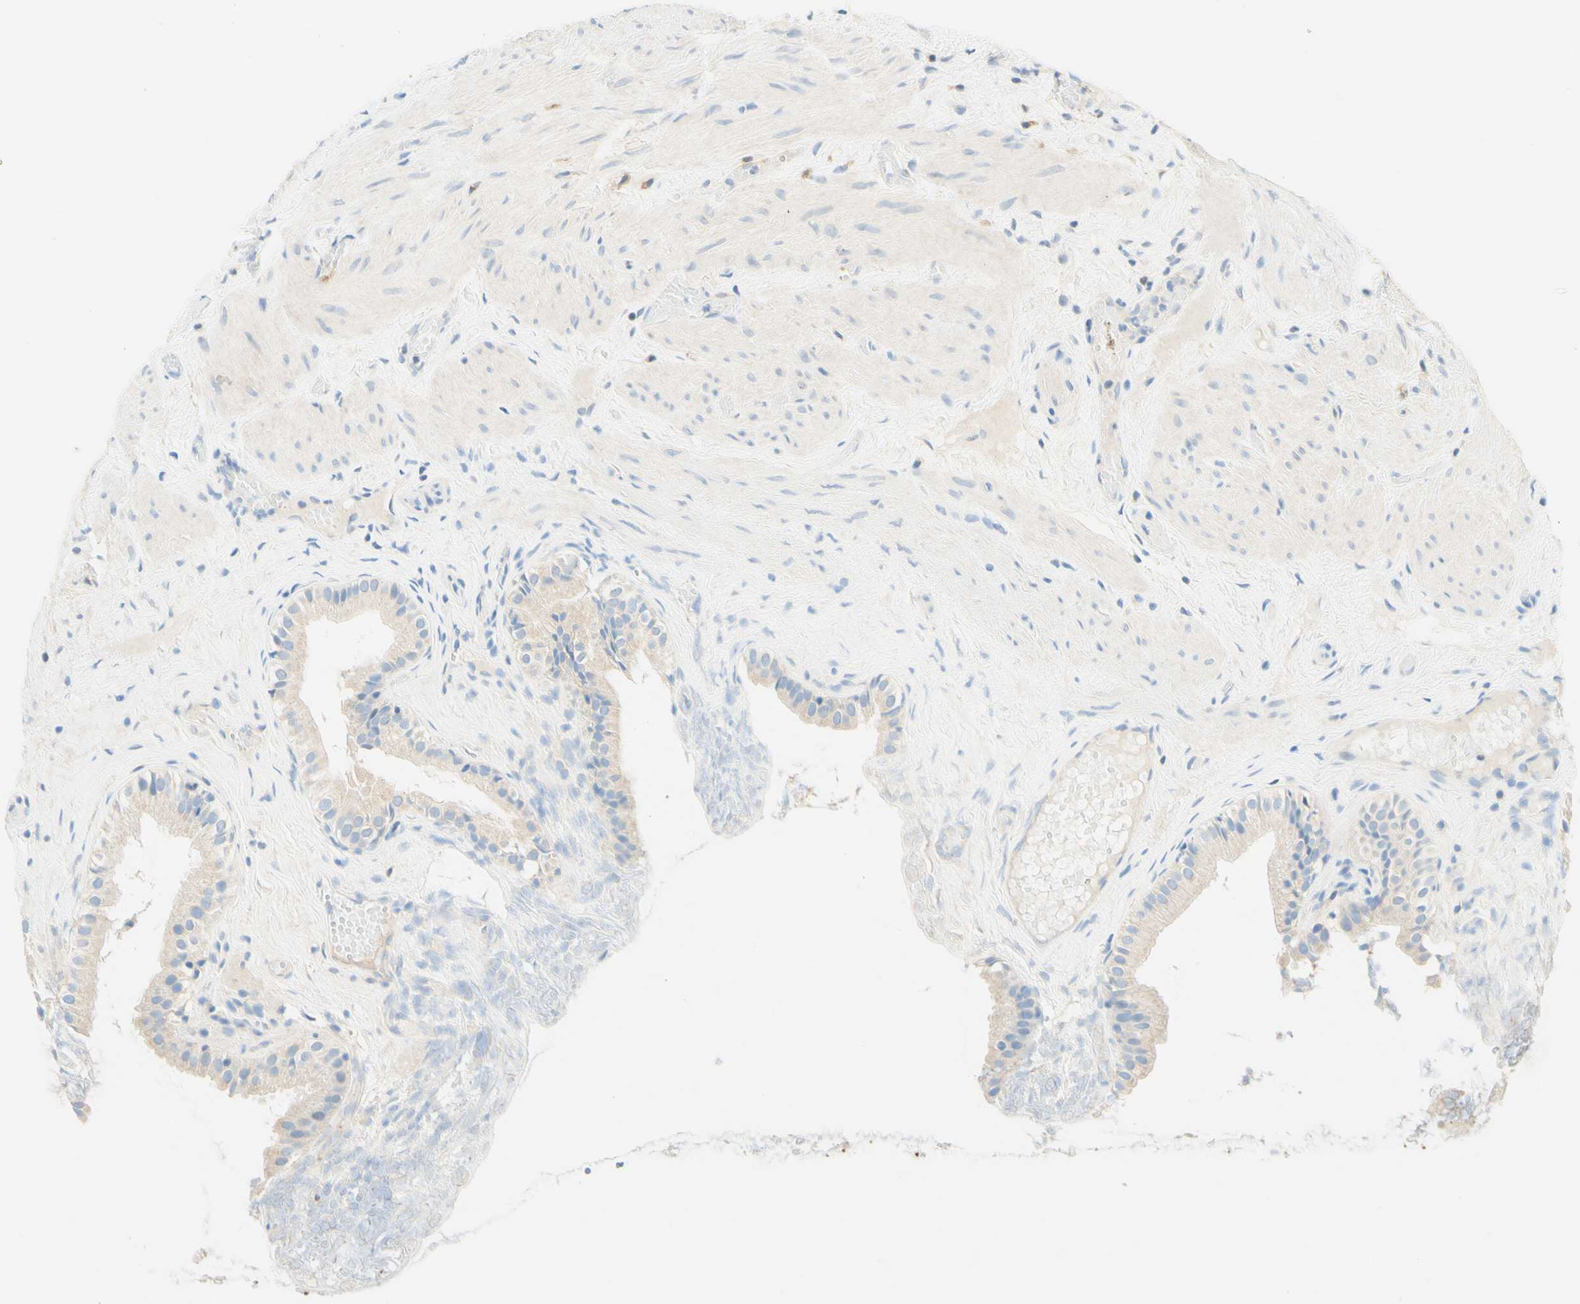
{"staining": {"intensity": "weak", "quantity": "25%-75%", "location": "cytoplasmic/membranous"}, "tissue": "gallbladder", "cell_type": "Glandular cells", "image_type": "normal", "snomed": [{"axis": "morphology", "description": "Normal tissue, NOS"}, {"axis": "topography", "description": "Gallbladder"}], "caption": "Unremarkable gallbladder was stained to show a protein in brown. There is low levels of weak cytoplasmic/membranous expression in about 25%-75% of glandular cells. The protein is stained brown, and the nuclei are stained in blue (DAB IHC with brightfield microscopy, high magnification).", "gene": "LAT", "patient": {"sex": "female", "age": 26}}